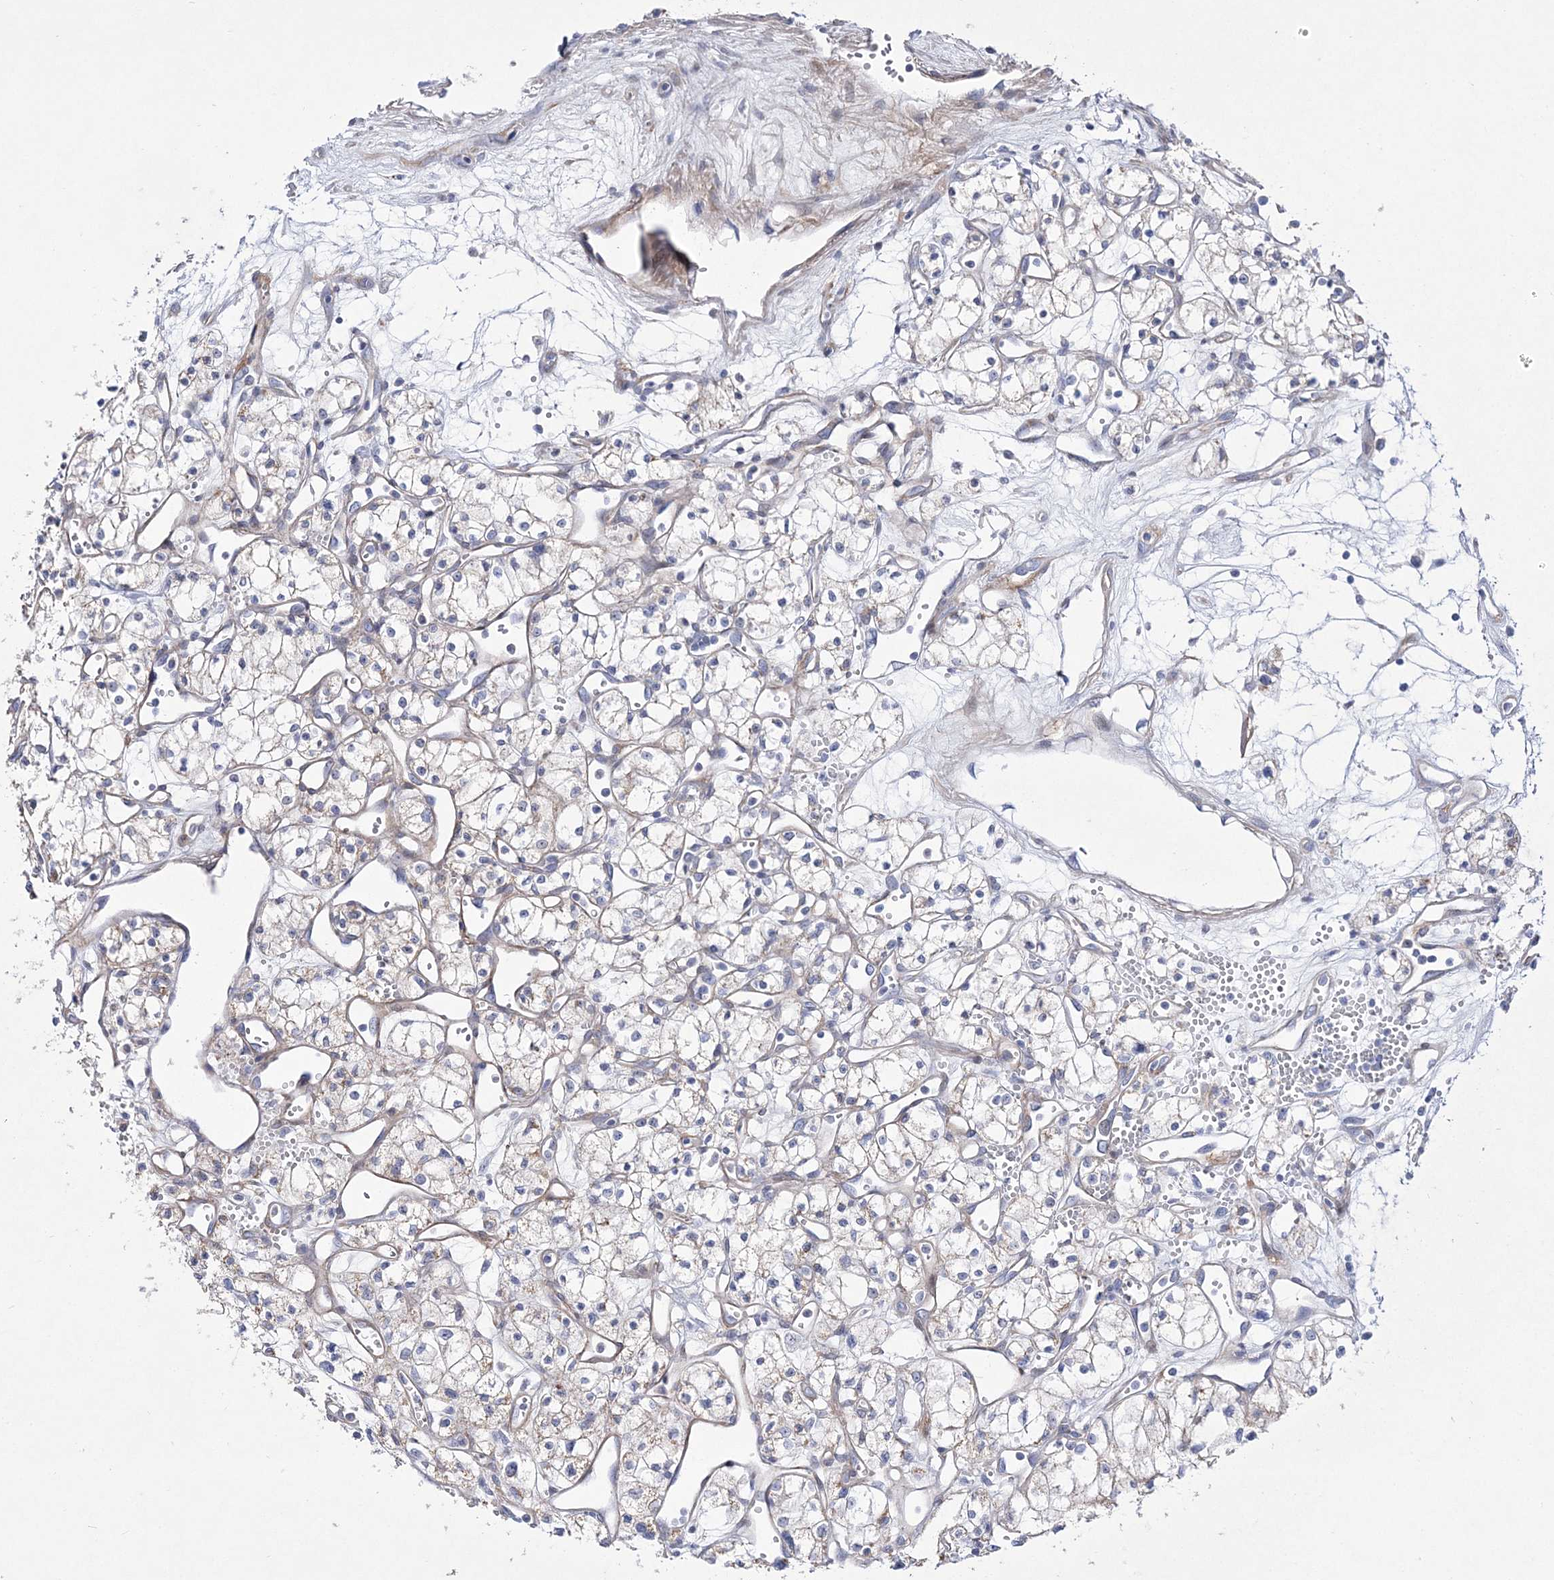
{"staining": {"intensity": "weak", "quantity": "<25%", "location": "cytoplasmic/membranous"}, "tissue": "renal cancer", "cell_type": "Tumor cells", "image_type": "cancer", "snomed": [{"axis": "morphology", "description": "Adenocarcinoma, NOS"}, {"axis": "topography", "description": "Kidney"}], "caption": "Immunohistochemical staining of renal cancer (adenocarcinoma) demonstrates no significant expression in tumor cells.", "gene": "ANO1", "patient": {"sex": "male", "age": 59}}